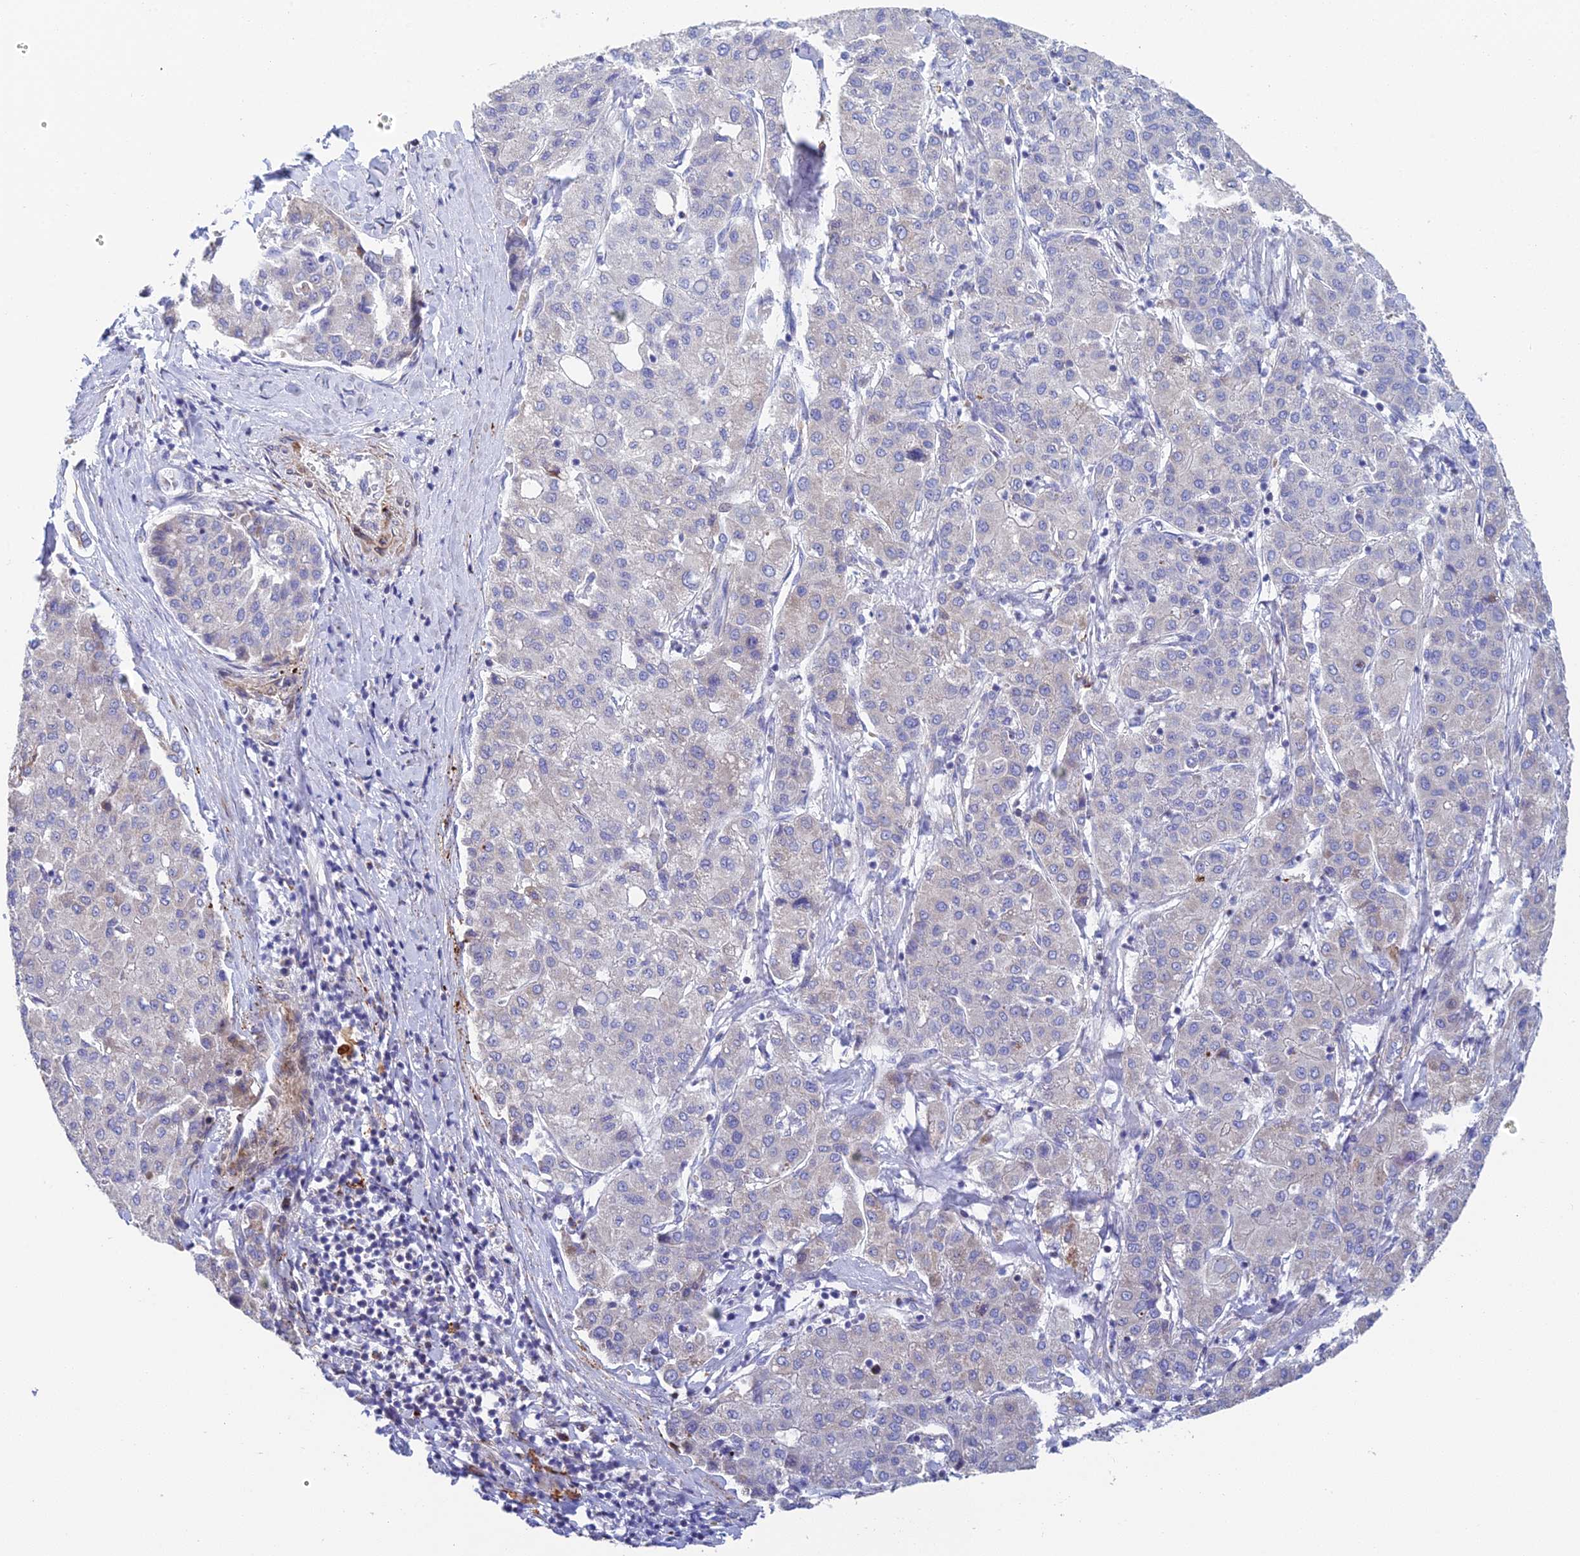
{"staining": {"intensity": "negative", "quantity": "none", "location": "none"}, "tissue": "liver cancer", "cell_type": "Tumor cells", "image_type": "cancer", "snomed": [{"axis": "morphology", "description": "Carcinoma, Hepatocellular, NOS"}, {"axis": "topography", "description": "Liver"}], "caption": "Immunohistochemical staining of hepatocellular carcinoma (liver) reveals no significant expression in tumor cells. (IHC, brightfield microscopy, high magnification).", "gene": "CSPG4", "patient": {"sex": "male", "age": 65}}